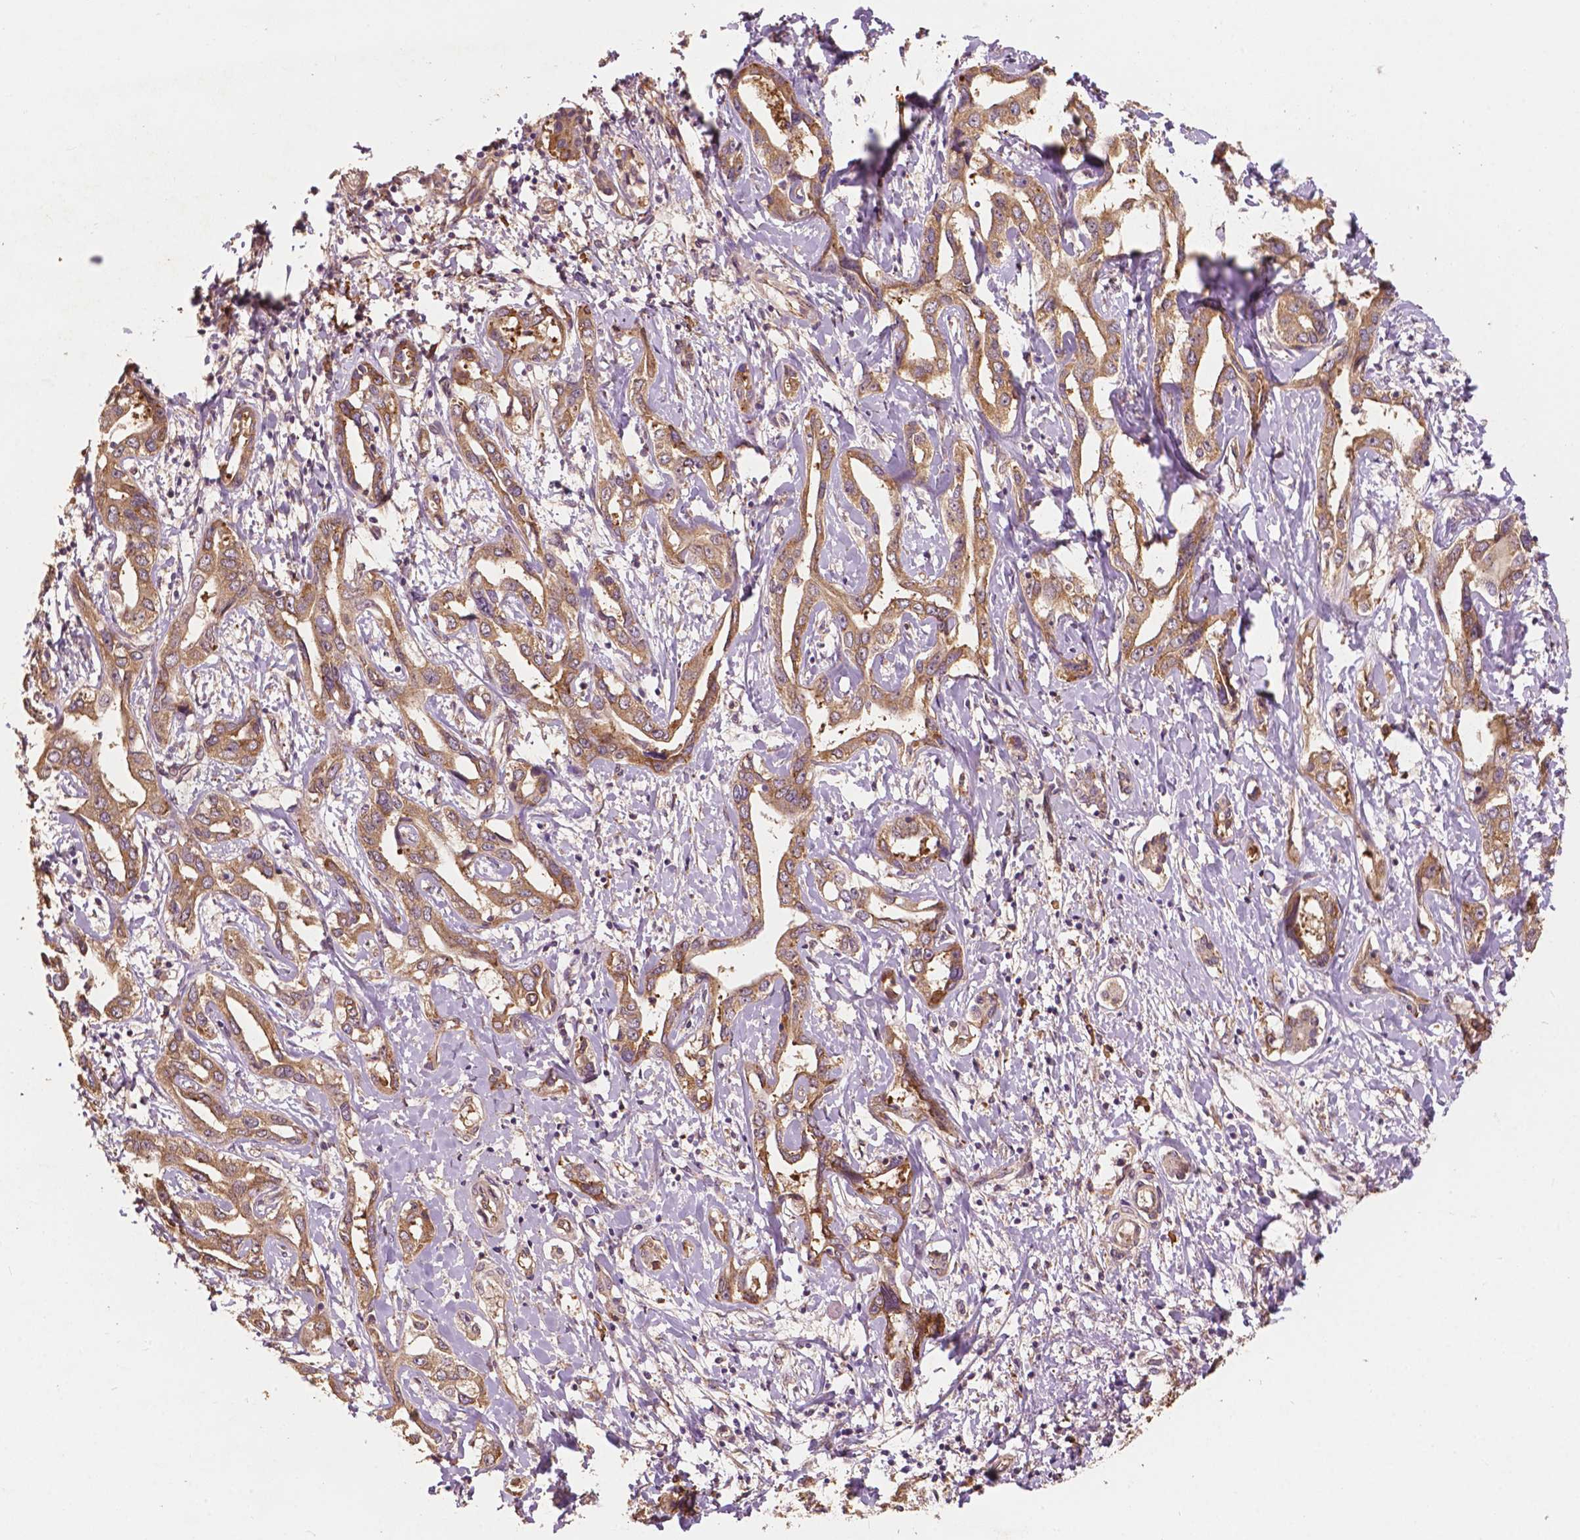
{"staining": {"intensity": "moderate", "quantity": ">75%", "location": "cytoplasmic/membranous"}, "tissue": "liver cancer", "cell_type": "Tumor cells", "image_type": "cancer", "snomed": [{"axis": "morphology", "description": "Cholangiocarcinoma"}, {"axis": "topography", "description": "Liver"}], "caption": "A brown stain labels moderate cytoplasmic/membranous staining of a protein in liver cancer tumor cells.", "gene": "G3BP1", "patient": {"sex": "male", "age": 59}}